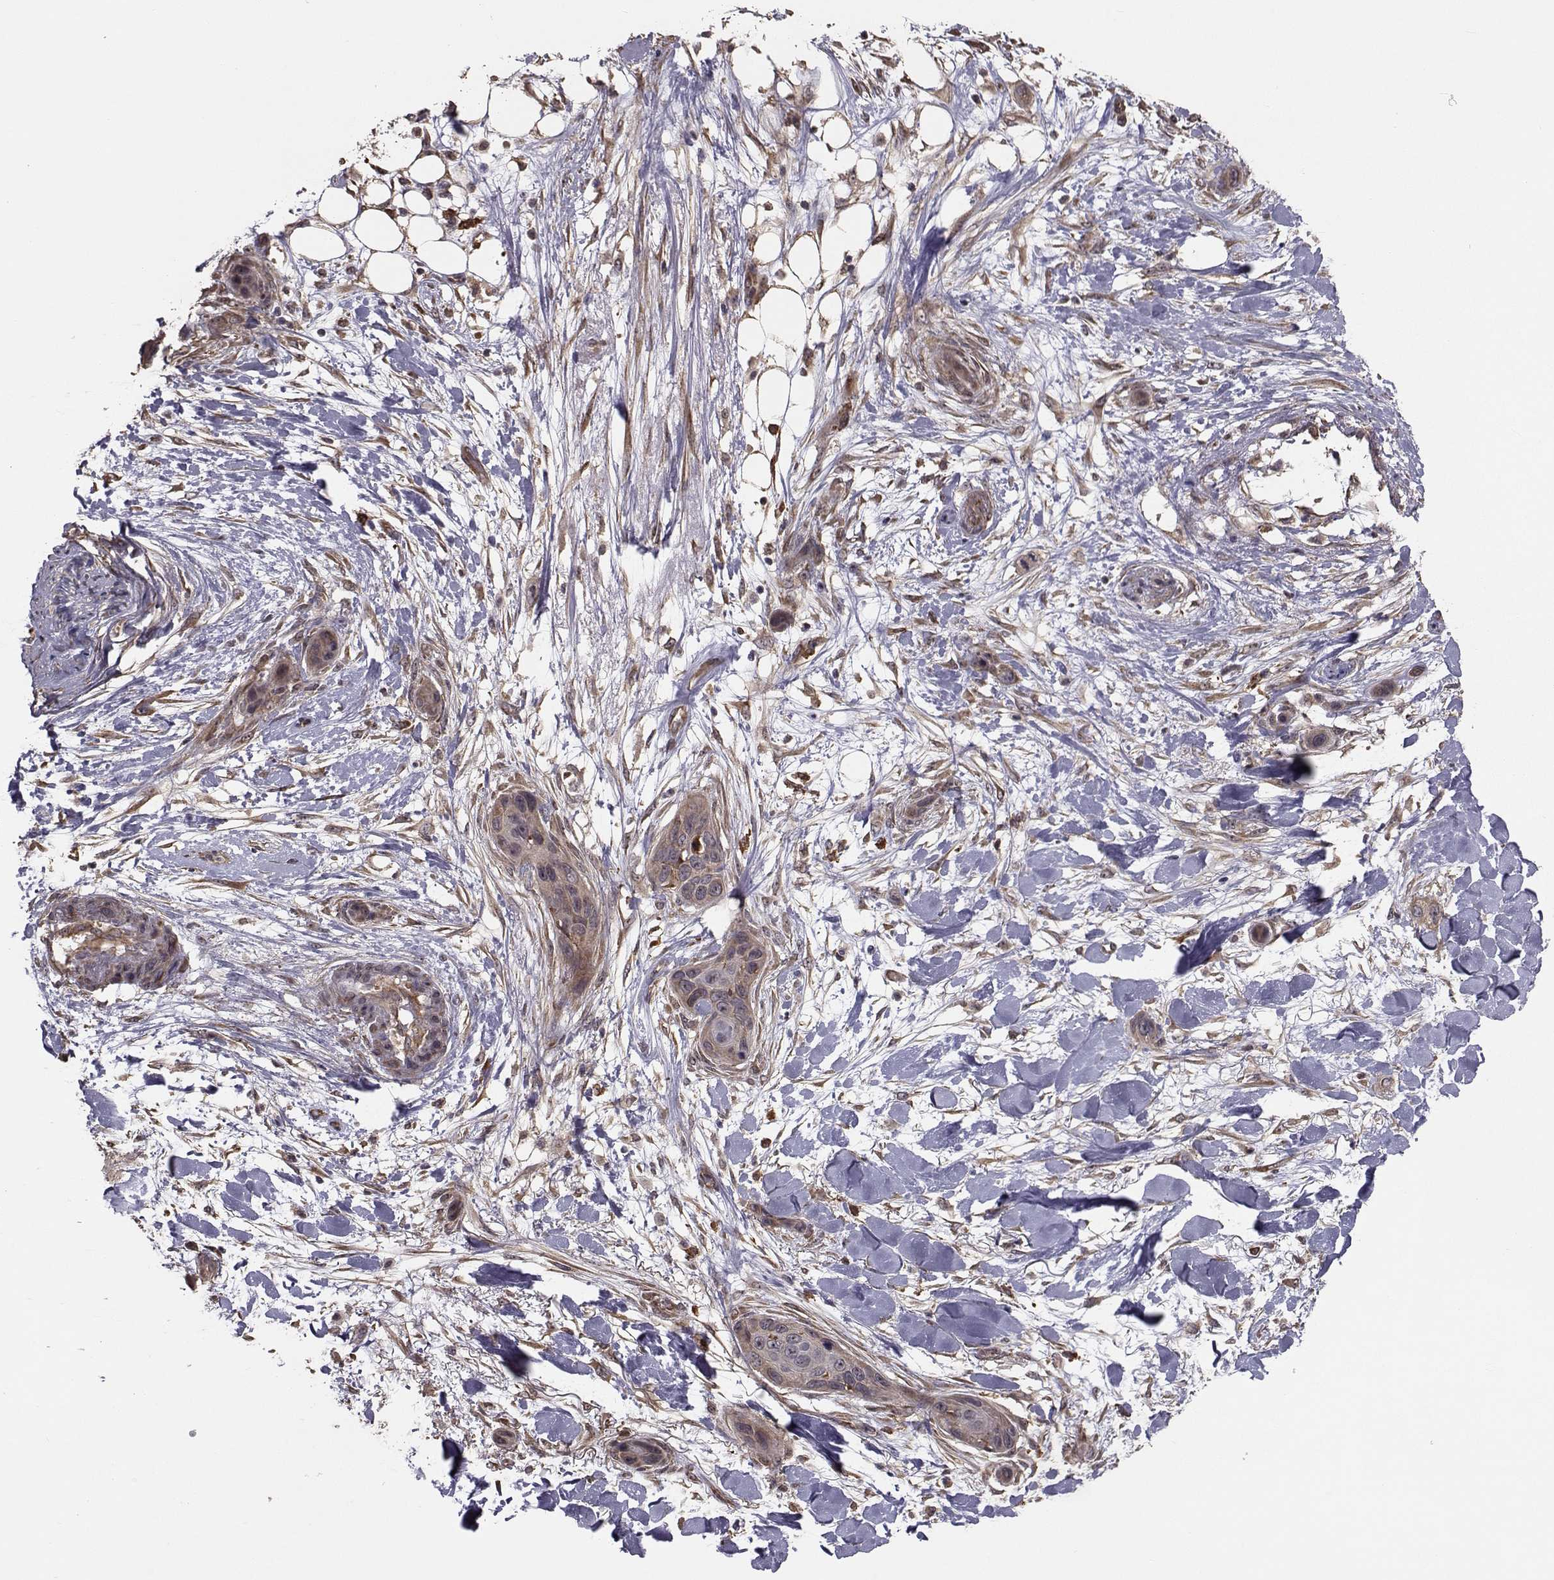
{"staining": {"intensity": "weak", "quantity": ">75%", "location": "cytoplasmic/membranous"}, "tissue": "skin cancer", "cell_type": "Tumor cells", "image_type": "cancer", "snomed": [{"axis": "morphology", "description": "Squamous cell carcinoma, NOS"}, {"axis": "topography", "description": "Skin"}], "caption": "Immunohistochemical staining of human squamous cell carcinoma (skin) exhibits weak cytoplasmic/membranous protein positivity in approximately >75% of tumor cells.", "gene": "TRIP10", "patient": {"sex": "male", "age": 79}}